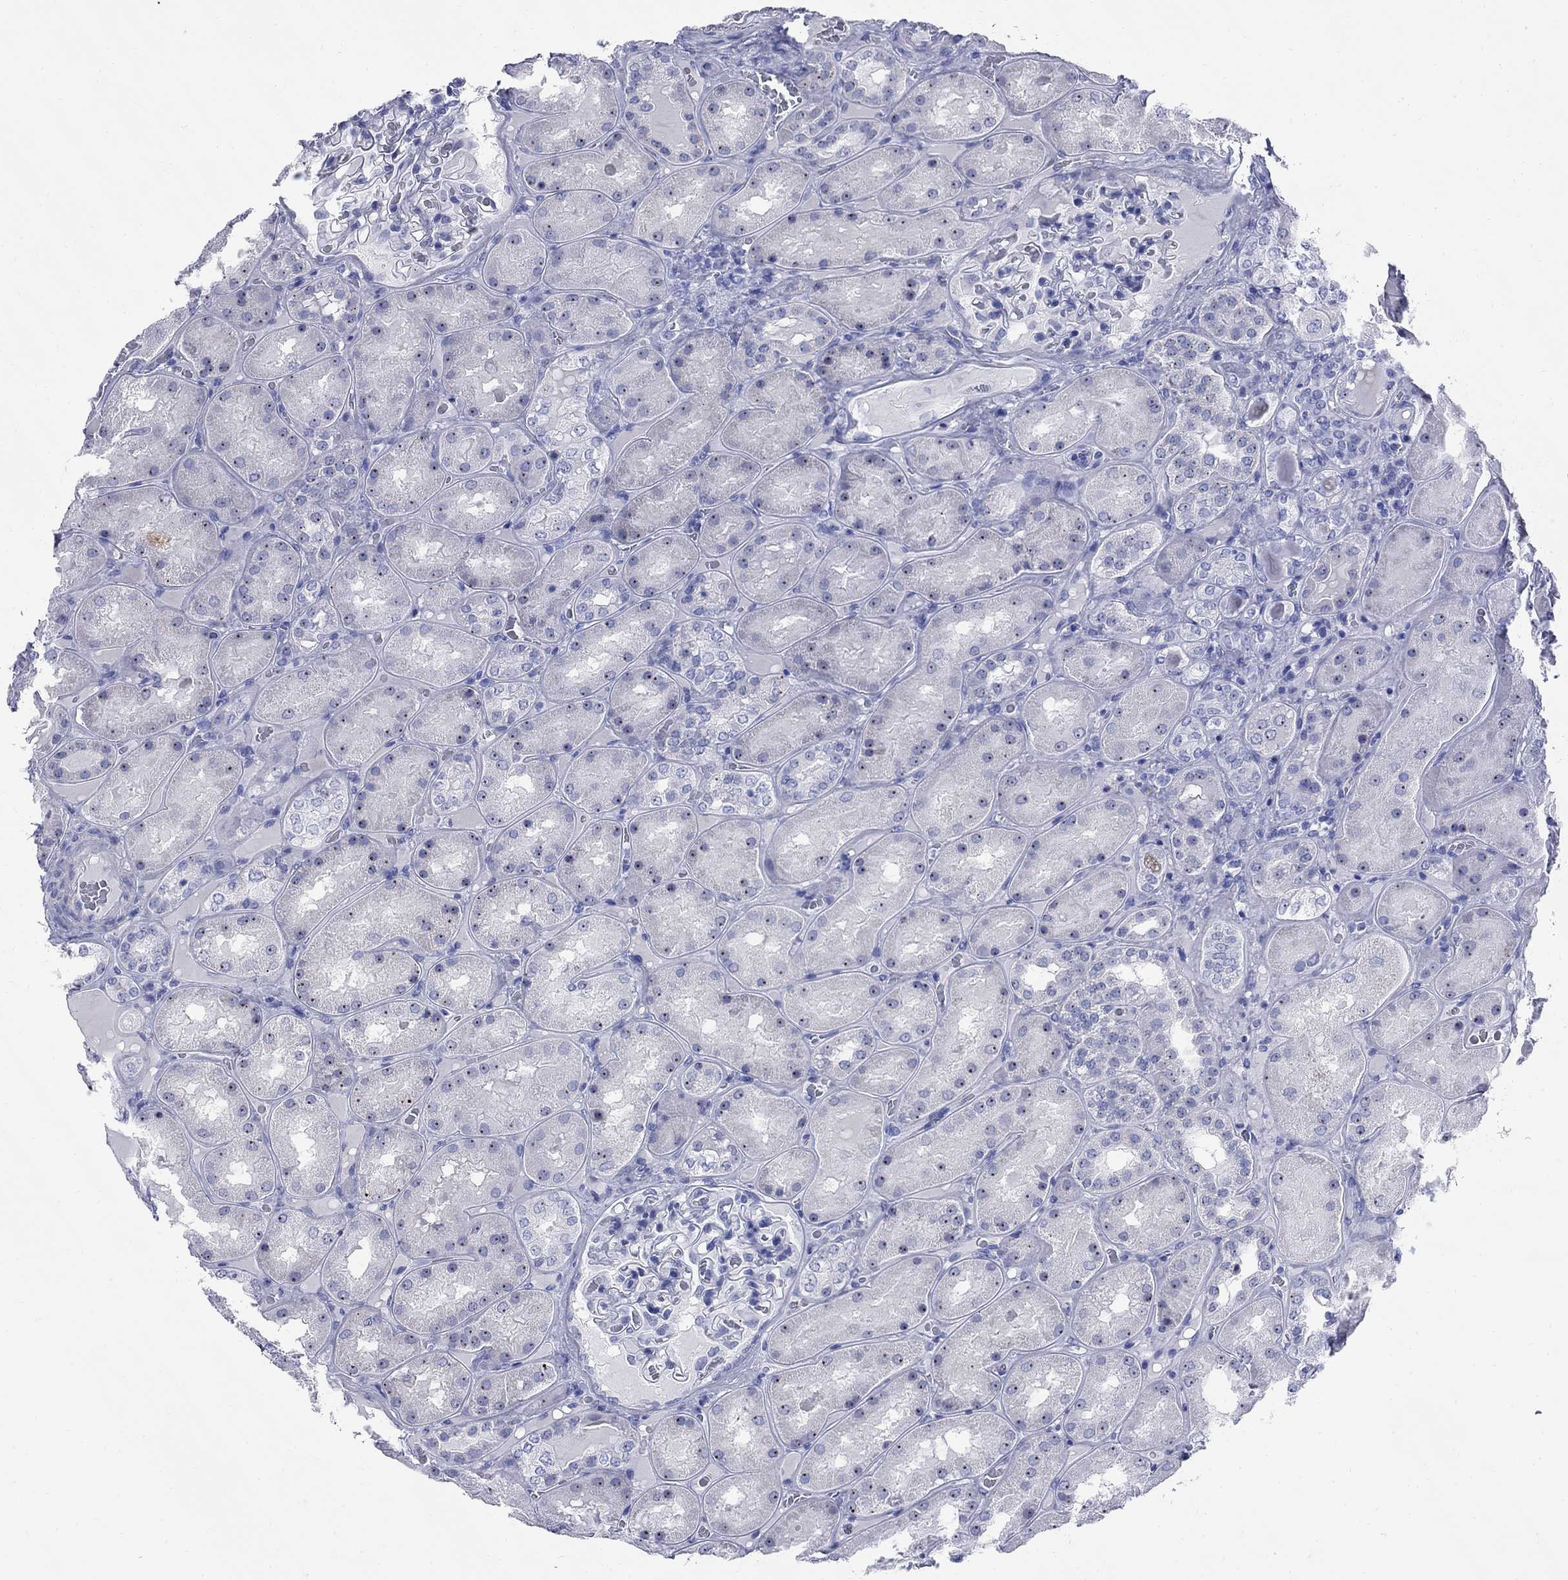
{"staining": {"intensity": "negative", "quantity": "none", "location": "none"}, "tissue": "kidney", "cell_type": "Cells in glomeruli", "image_type": "normal", "snomed": [{"axis": "morphology", "description": "Normal tissue, NOS"}, {"axis": "topography", "description": "Kidney"}], "caption": "Human kidney stained for a protein using IHC demonstrates no positivity in cells in glomeruli.", "gene": "TACC3", "patient": {"sex": "male", "age": 73}}